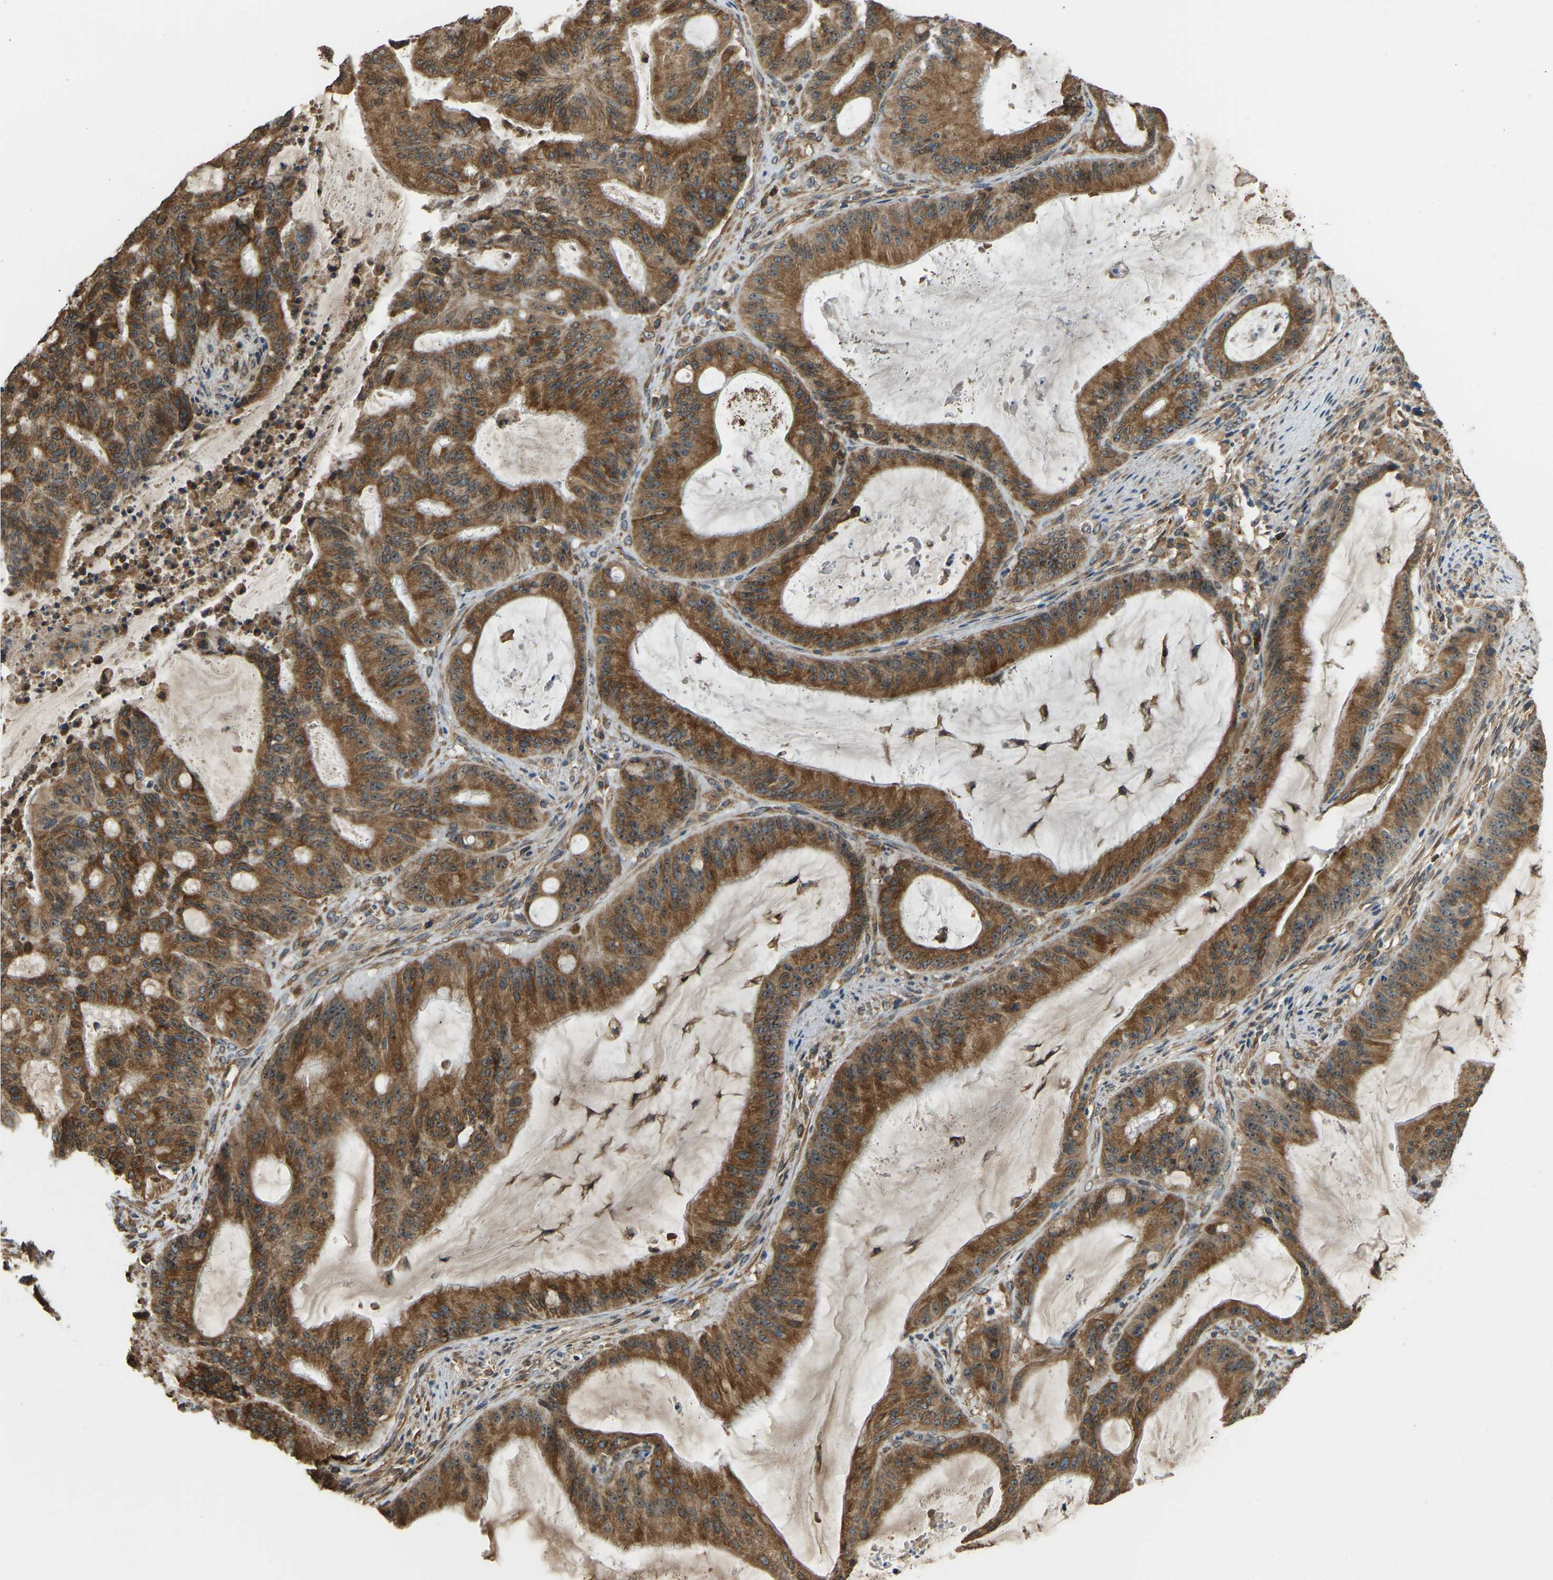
{"staining": {"intensity": "strong", "quantity": ">75%", "location": "cytoplasmic/membranous,nuclear"}, "tissue": "liver cancer", "cell_type": "Tumor cells", "image_type": "cancer", "snomed": [{"axis": "morphology", "description": "Normal tissue, NOS"}, {"axis": "morphology", "description": "Cholangiocarcinoma"}, {"axis": "topography", "description": "Liver"}, {"axis": "topography", "description": "Peripheral nerve tissue"}], "caption": "Human cholangiocarcinoma (liver) stained with a brown dye displays strong cytoplasmic/membranous and nuclear positive expression in approximately >75% of tumor cells.", "gene": "OS9", "patient": {"sex": "female", "age": 73}}